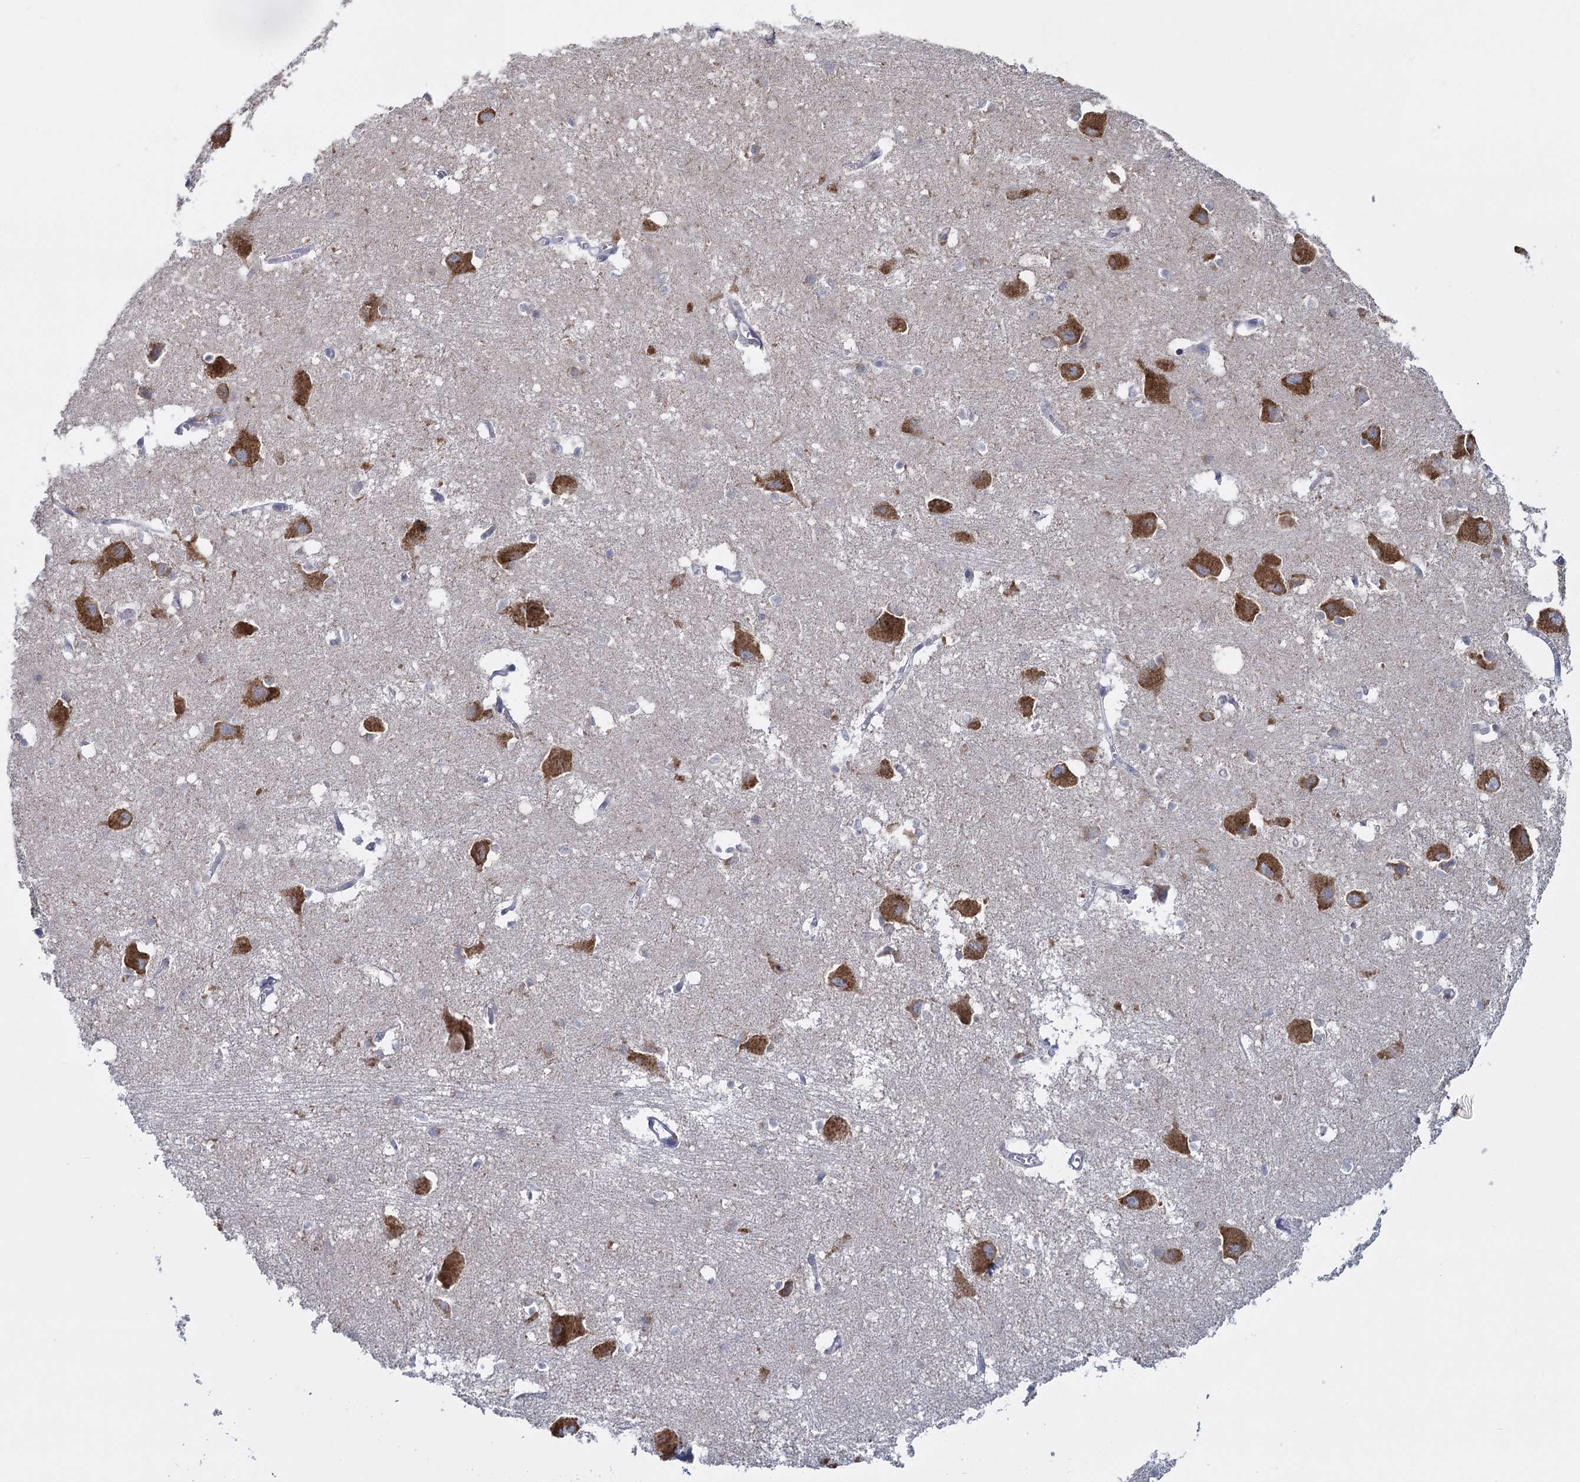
{"staining": {"intensity": "weak", "quantity": "<25%", "location": "cytoplasmic/membranous"}, "tissue": "caudate", "cell_type": "Glial cells", "image_type": "normal", "snomed": [{"axis": "morphology", "description": "Normal tissue, NOS"}, {"axis": "topography", "description": "Lateral ventricle wall"}], "caption": "Glial cells are negative for protein expression in unremarkable human caudate. Brightfield microscopy of immunohistochemistry stained with DAB (brown) and hematoxylin (blue), captured at high magnification.", "gene": "GSTM2", "patient": {"sex": "male", "age": 37}}